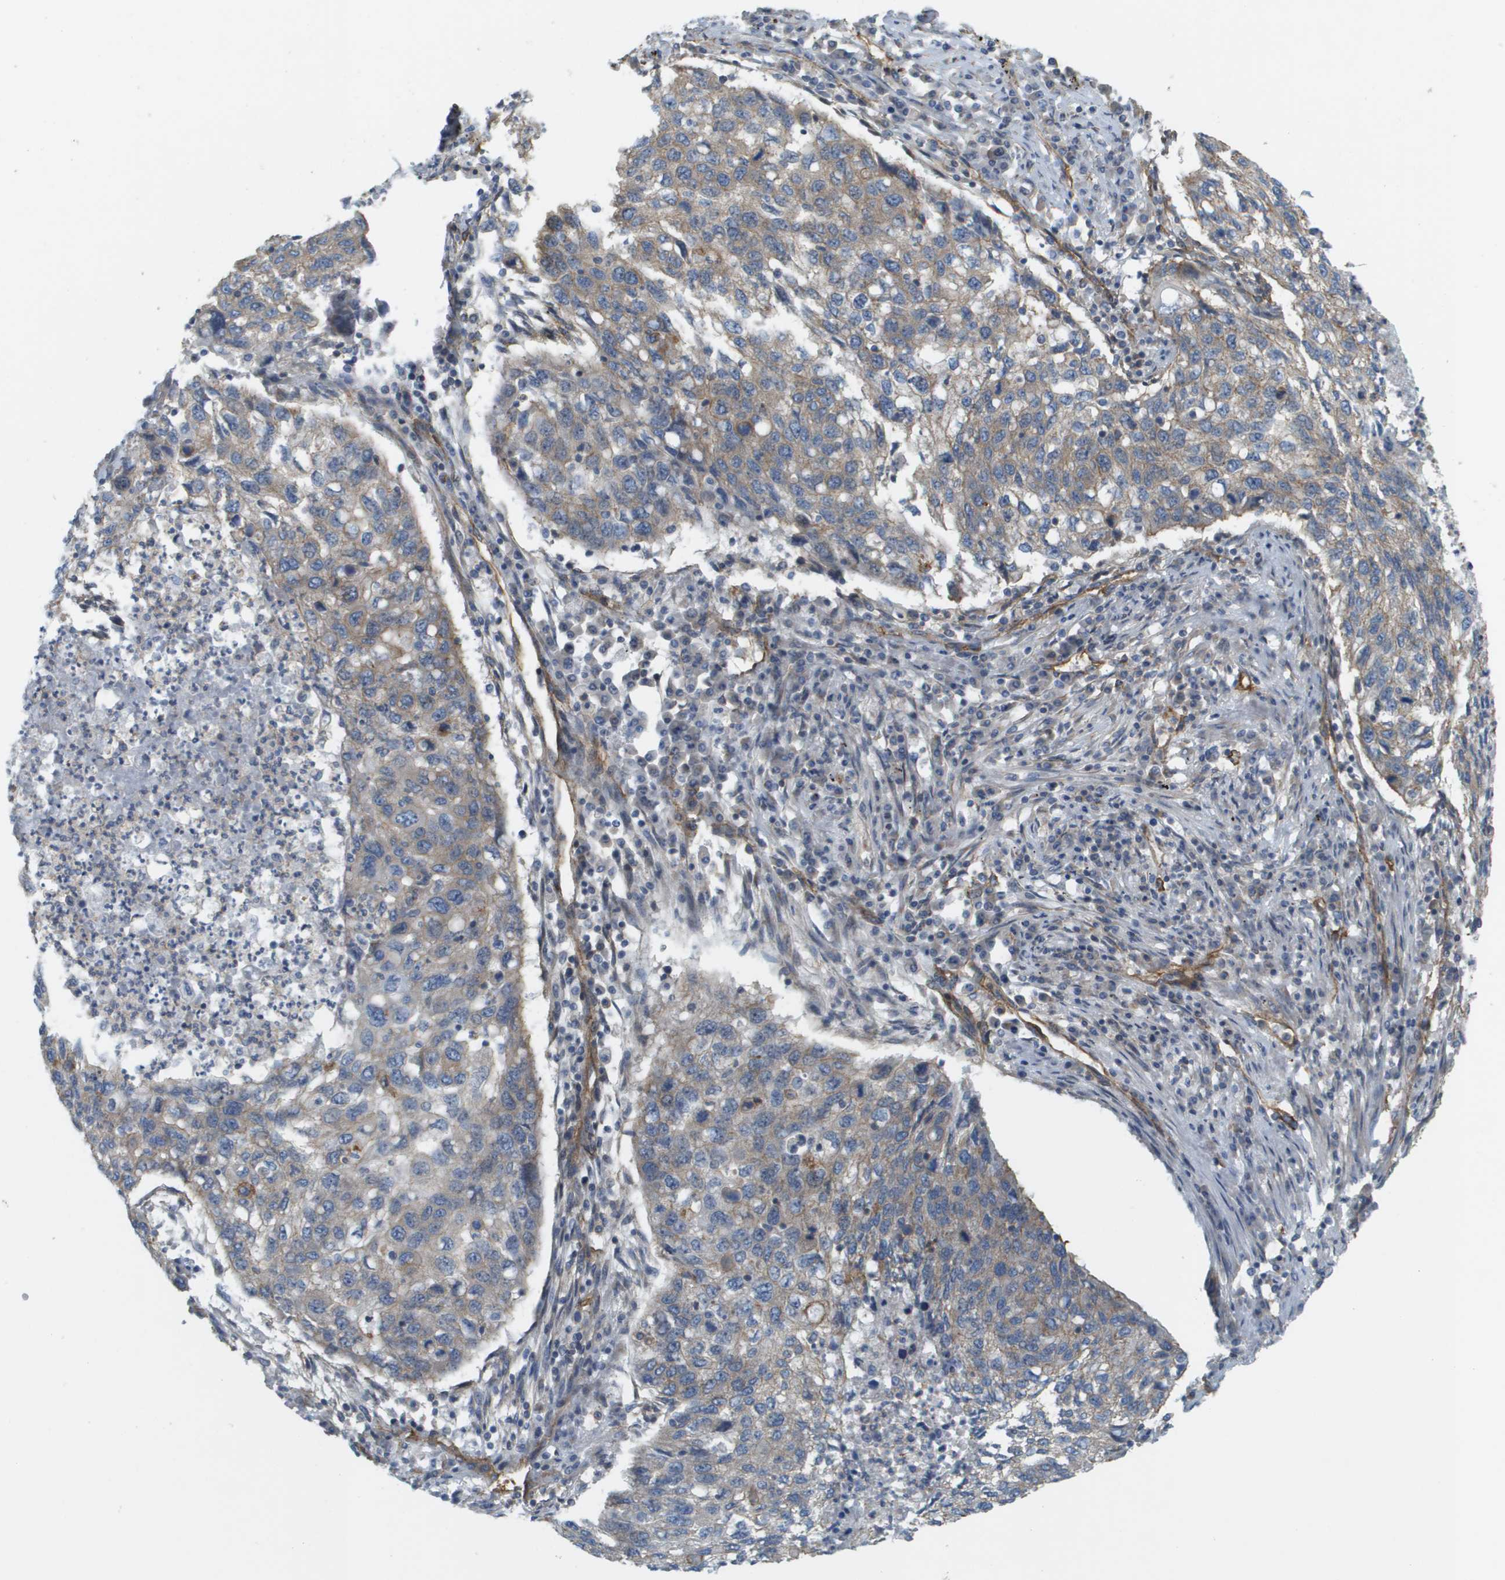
{"staining": {"intensity": "negative", "quantity": "none", "location": "none"}, "tissue": "lung cancer", "cell_type": "Tumor cells", "image_type": "cancer", "snomed": [{"axis": "morphology", "description": "Squamous cell carcinoma, NOS"}, {"axis": "topography", "description": "Lung"}], "caption": "A high-resolution image shows IHC staining of lung cancer, which reveals no significant positivity in tumor cells.", "gene": "SGMS2", "patient": {"sex": "female", "age": 63}}